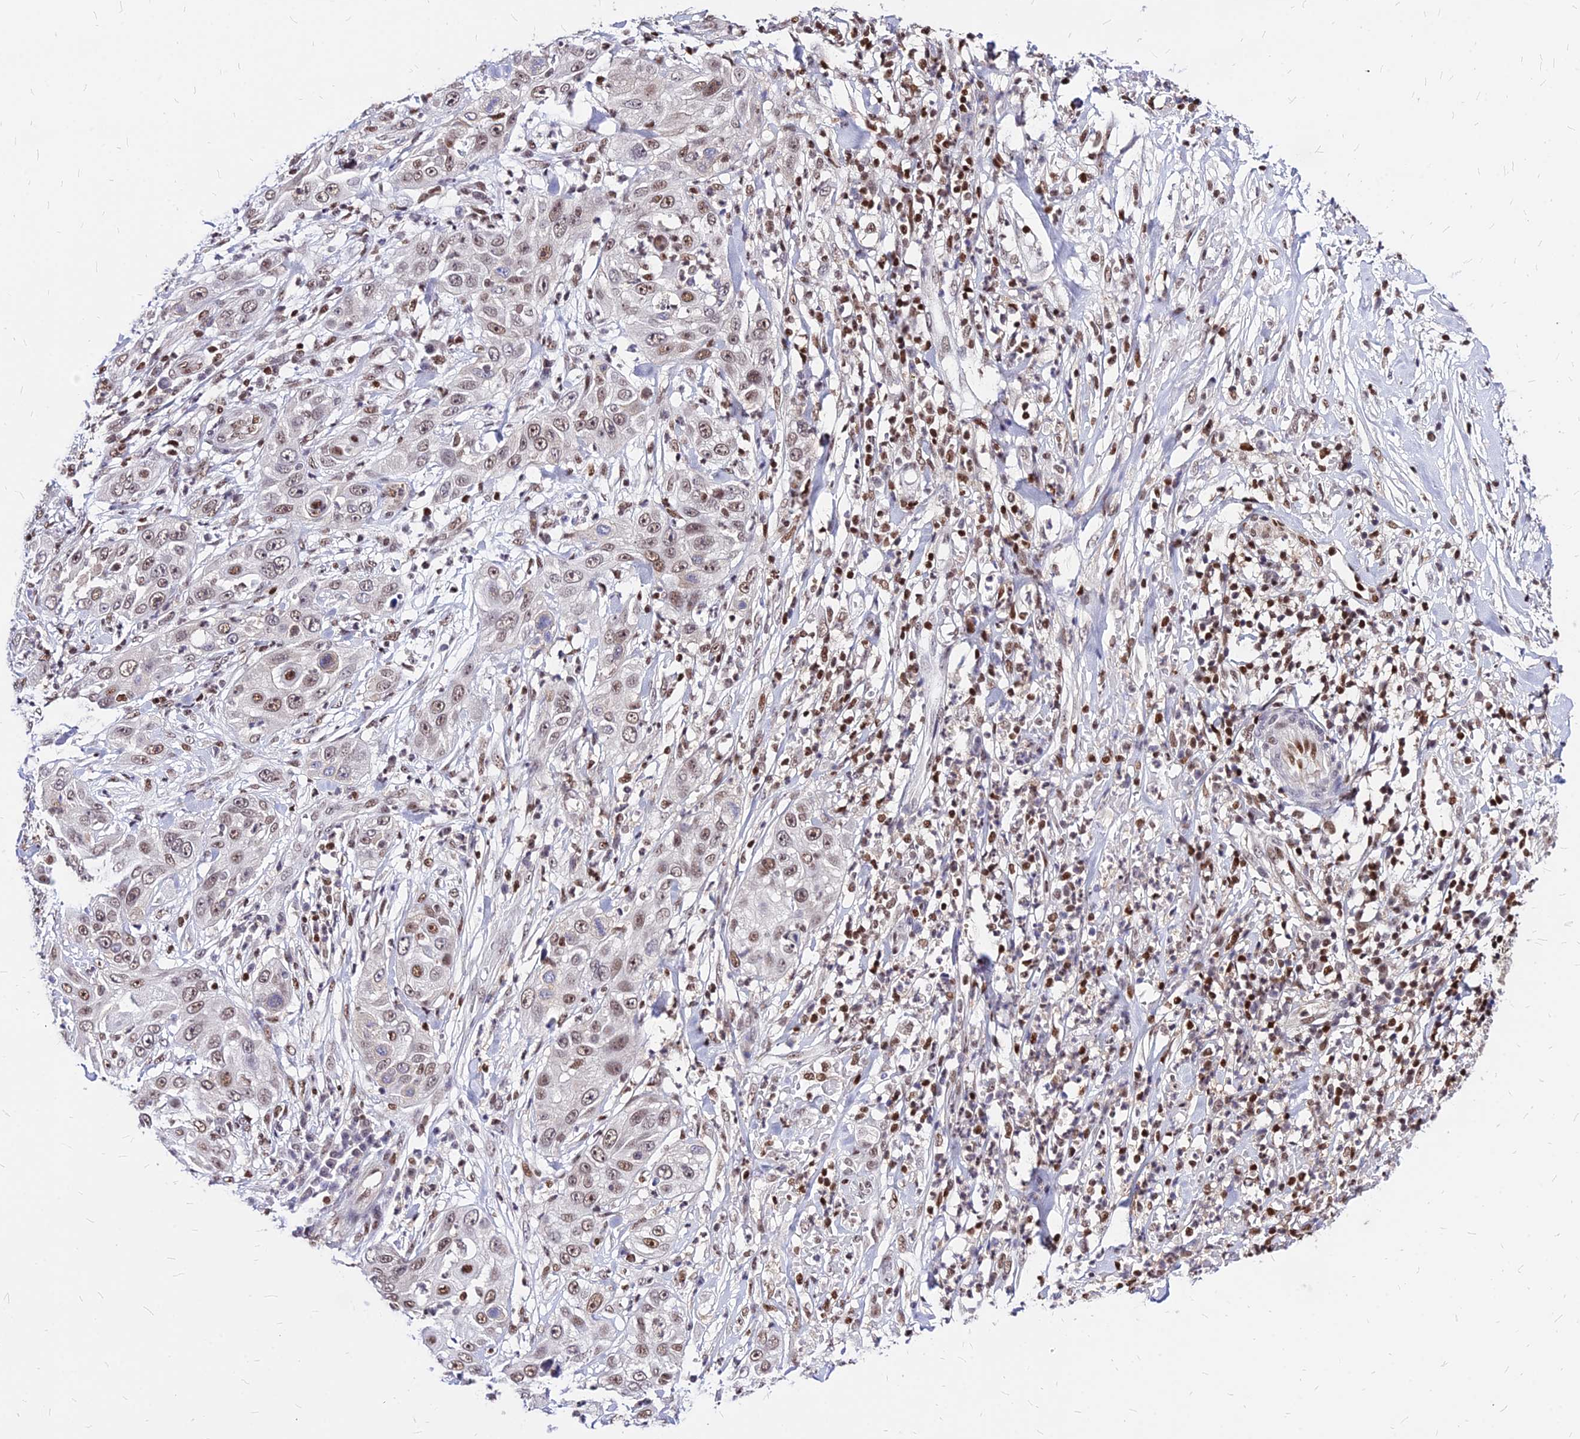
{"staining": {"intensity": "moderate", "quantity": ">75%", "location": "nuclear"}, "tissue": "skin cancer", "cell_type": "Tumor cells", "image_type": "cancer", "snomed": [{"axis": "morphology", "description": "Squamous cell carcinoma, NOS"}, {"axis": "topography", "description": "Skin"}], "caption": "An IHC image of neoplastic tissue is shown. Protein staining in brown shows moderate nuclear positivity in skin squamous cell carcinoma within tumor cells.", "gene": "PAXX", "patient": {"sex": "female", "age": 44}}